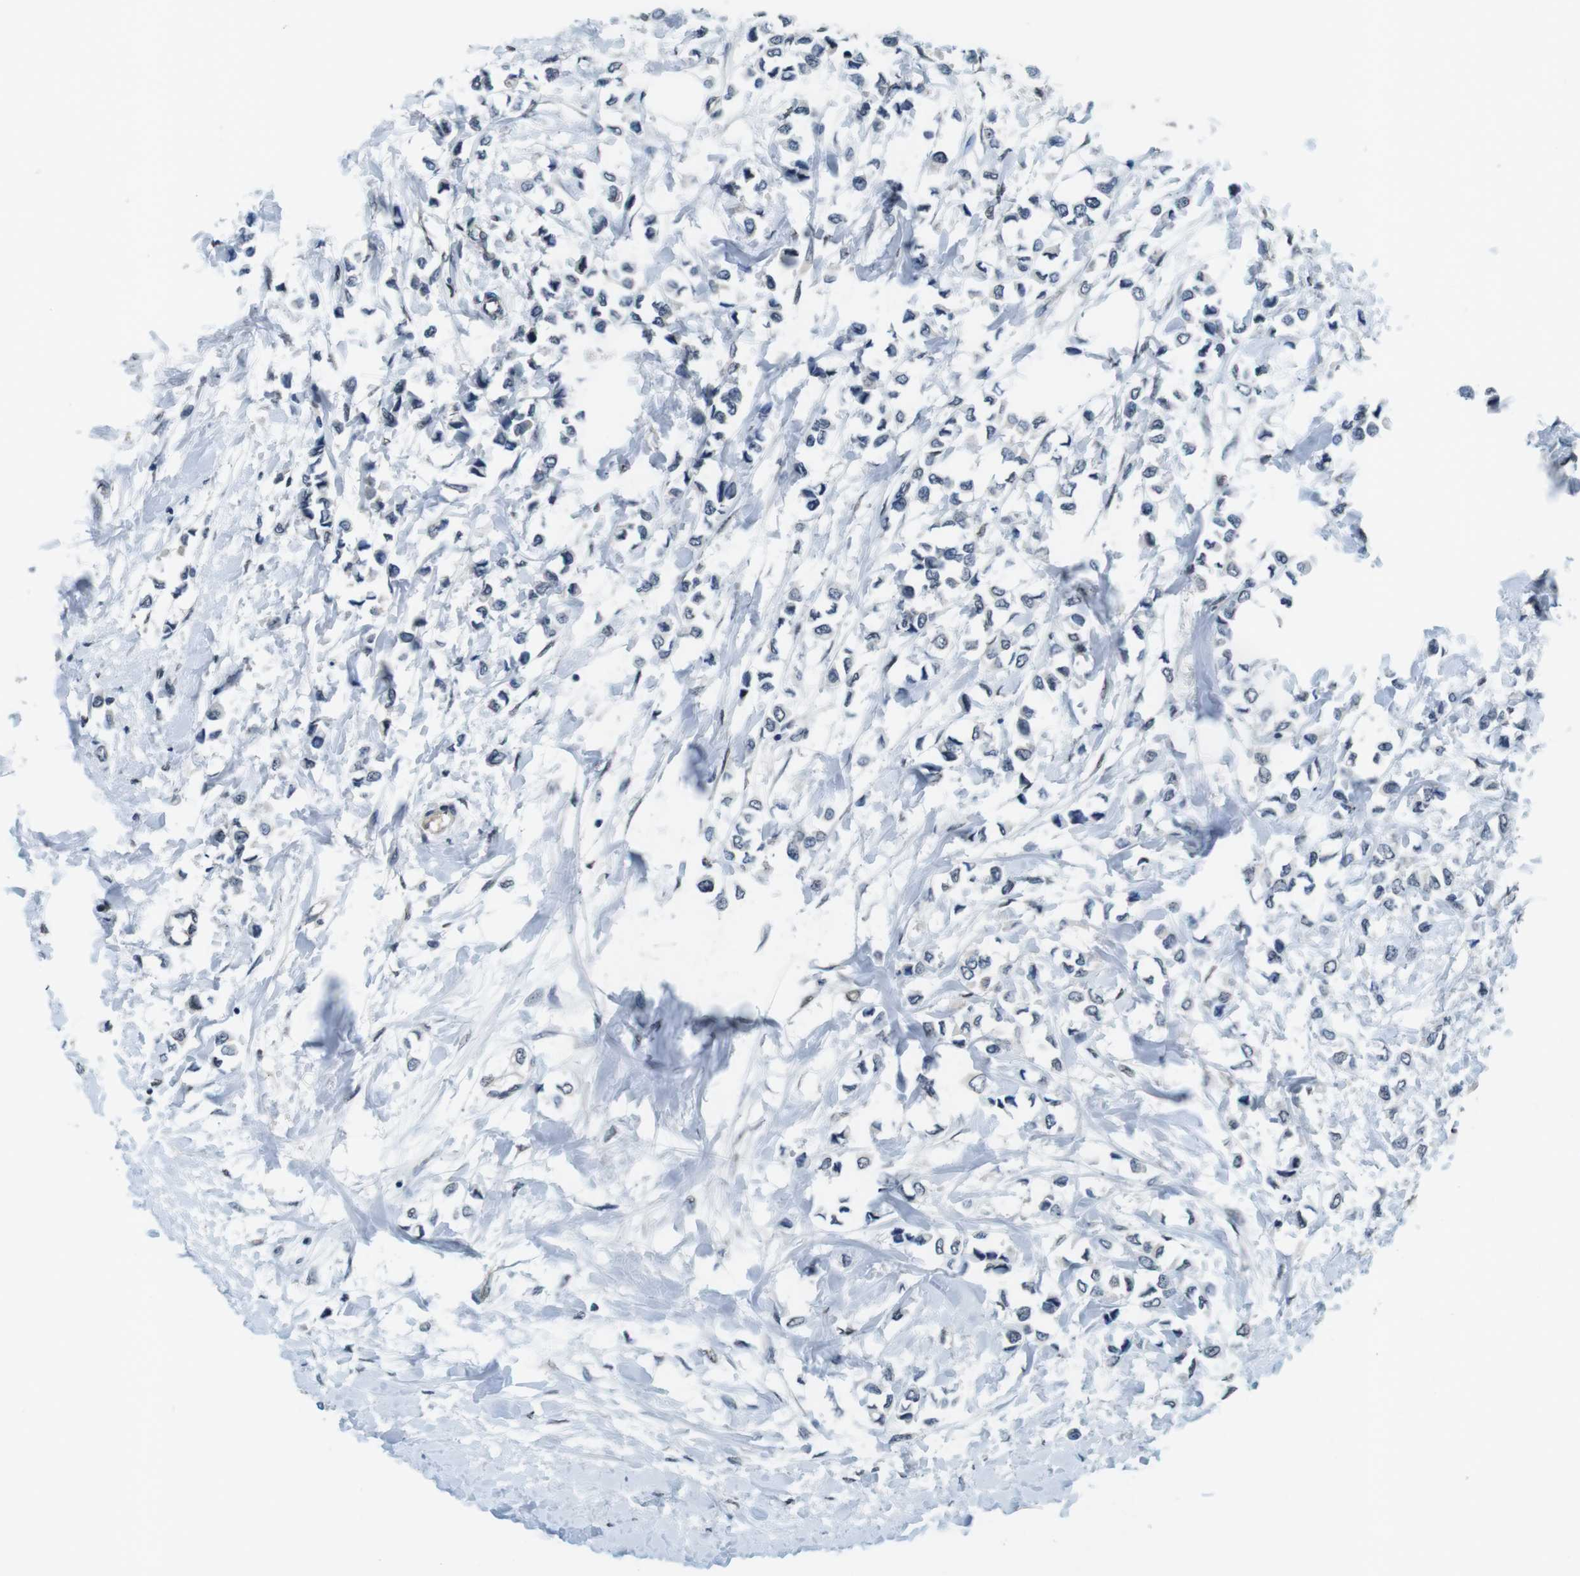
{"staining": {"intensity": "negative", "quantity": "none", "location": "none"}, "tissue": "breast cancer", "cell_type": "Tumor cells", "image_type": "cancer", "snomed": [{"axis": "morphology", "description": "Lobular carcinoma"}, {"axis": "topography", "description": "Breast"}], "caption": "IHC image of lobular carcinoma (breast) stained for a protein (brown), which exhibits no expression in tumor cells.", "gene": "CD163L1", "patient": {"sex": "female", "age": 51}}